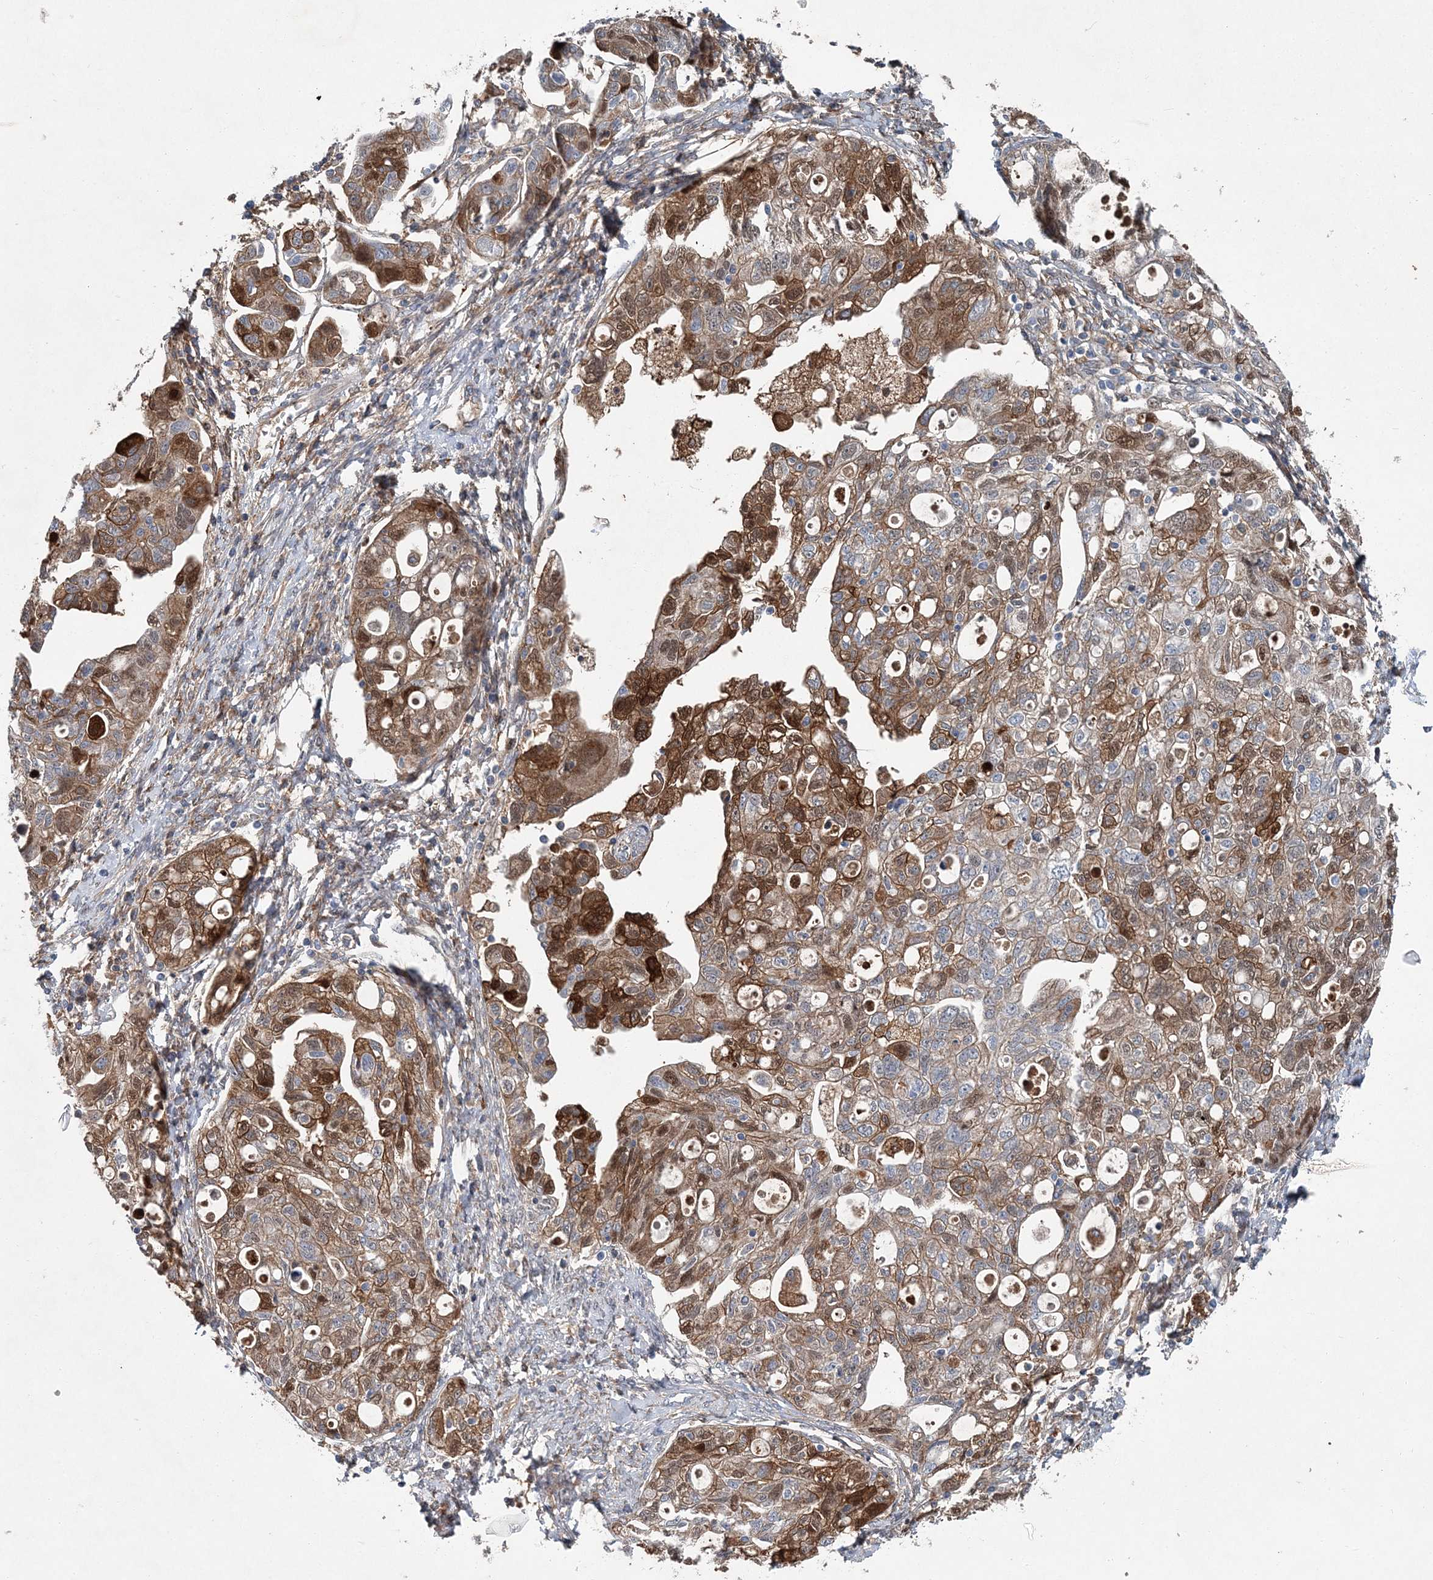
{"staining": {"intensity": "moderate", "quantity": "25%-75%", "location": "cytoplasmic/membranous,nuclear"}, "tissue": "ovarian cancer", "cell_type": "Tumor cells", "image_type": "cancer", "snomed": [{"axis": "morphology", "description": "Carcinoma, NOS"}, {"axis": "morphology", "description": "Cystadenocarcinoma, serous, NOS"}, {"axis": "topography", "description": "Ovary"}], "caption": "Ovarian serous cystadenocarcinoma stained for a protein (brown) displays moderate cytoplasmic/membranous and nuclear positive staining in approximately 25%-75% of tumor cells.", "gene": "SPOPL", "patient": {"sex": "female", "age": 69}}